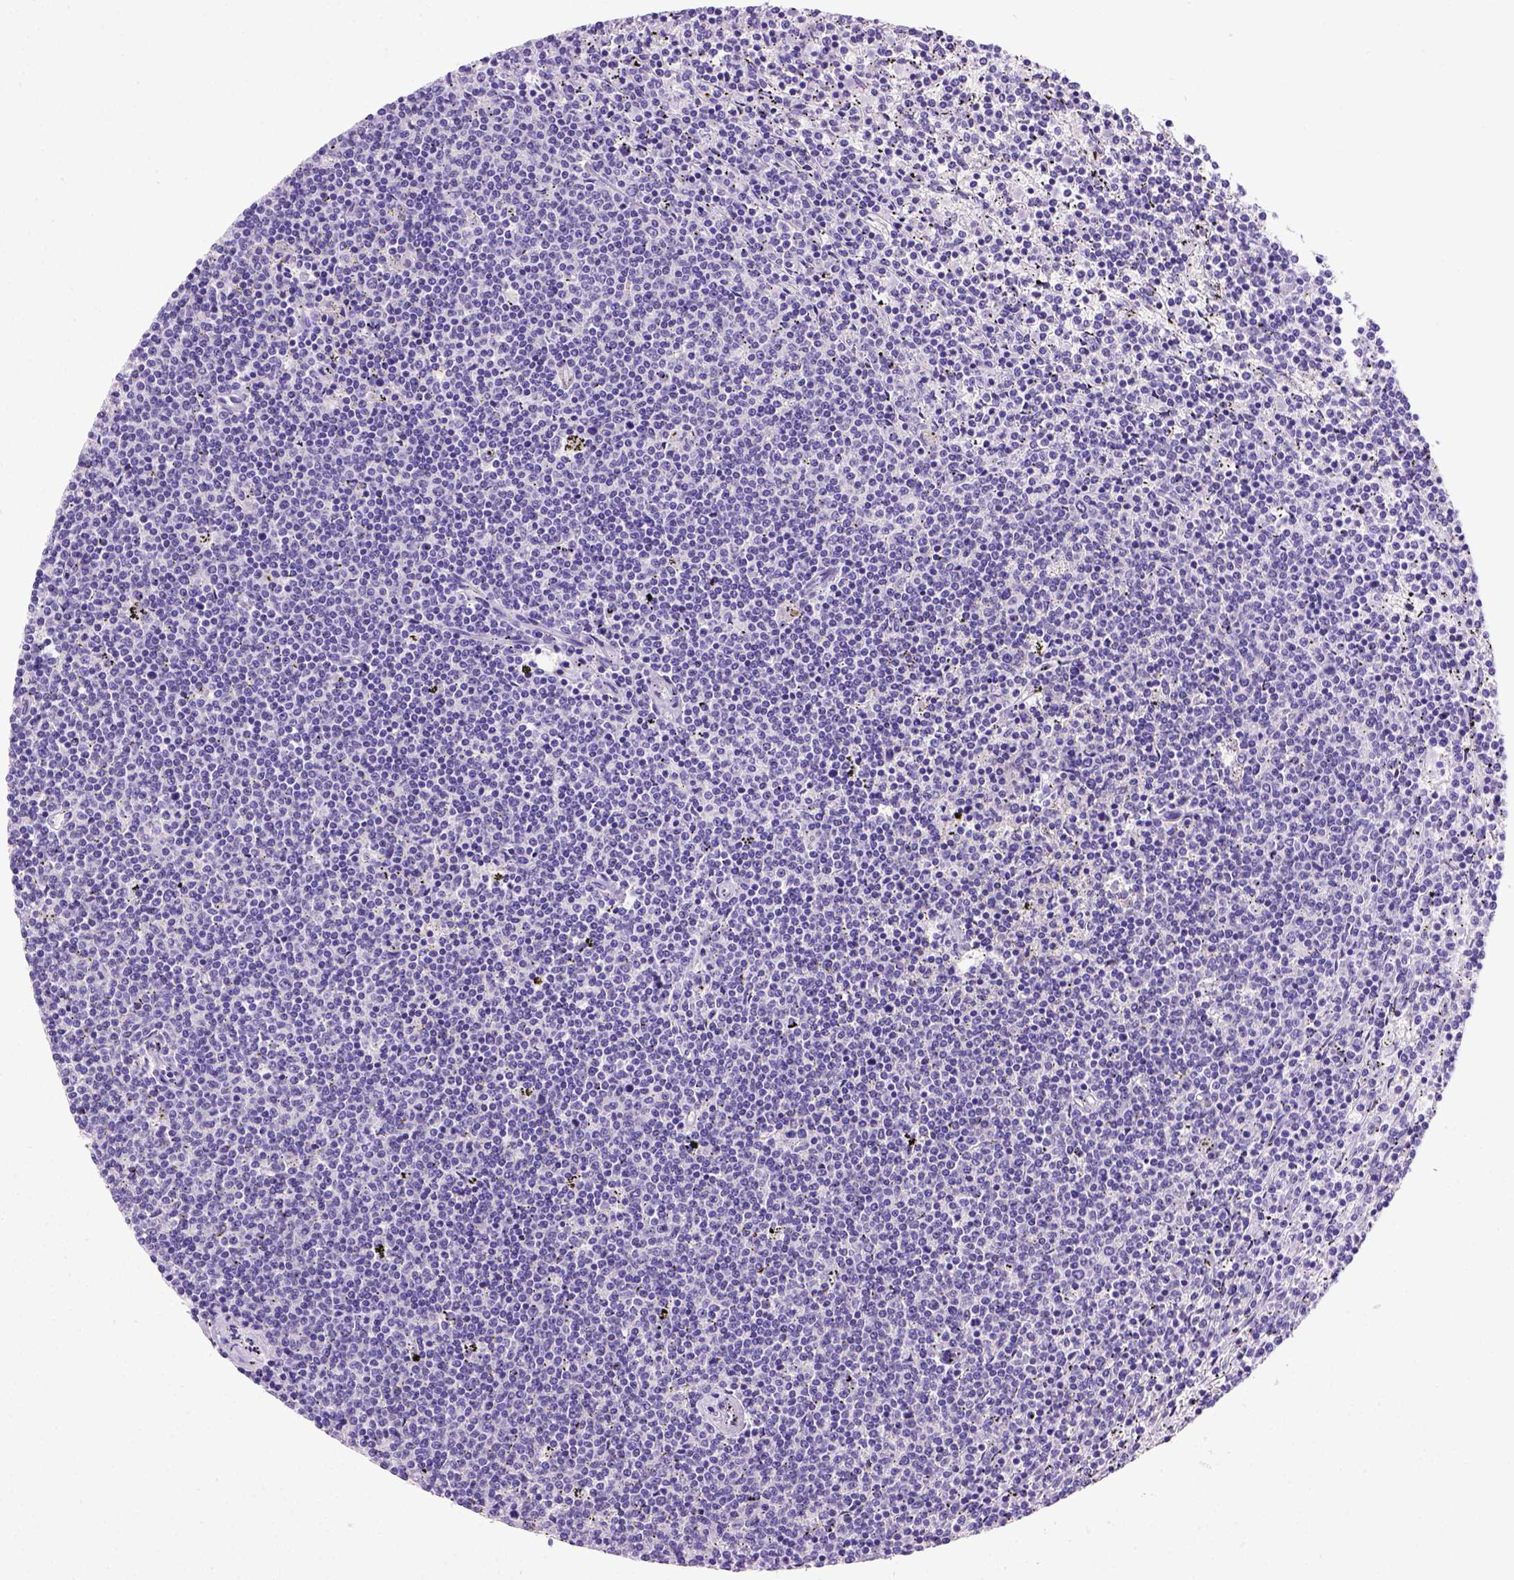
{"staining": {"intensity": "negative", "quantity": "none", "location": "none"}, "tissue": "lymphoma", "cell_type": "Tumor cells", "image_type": "cancer", "snomed": [{"axis": "morphology", "description": "Malignant lymphoma, non-Hodgkin's type, Low grade"}, {"axis": "topography", "description": "Spleen"}], "caption": "There is no significant positivity in tumor cells of low-grade malignant lymphoma, non-Hodgkin's type. (DAB immunohistochemistry visualized using brightfield microscopy, high magnification).", "gene": "FOXI1", "patient": {"sex": "female", "age": 50}}